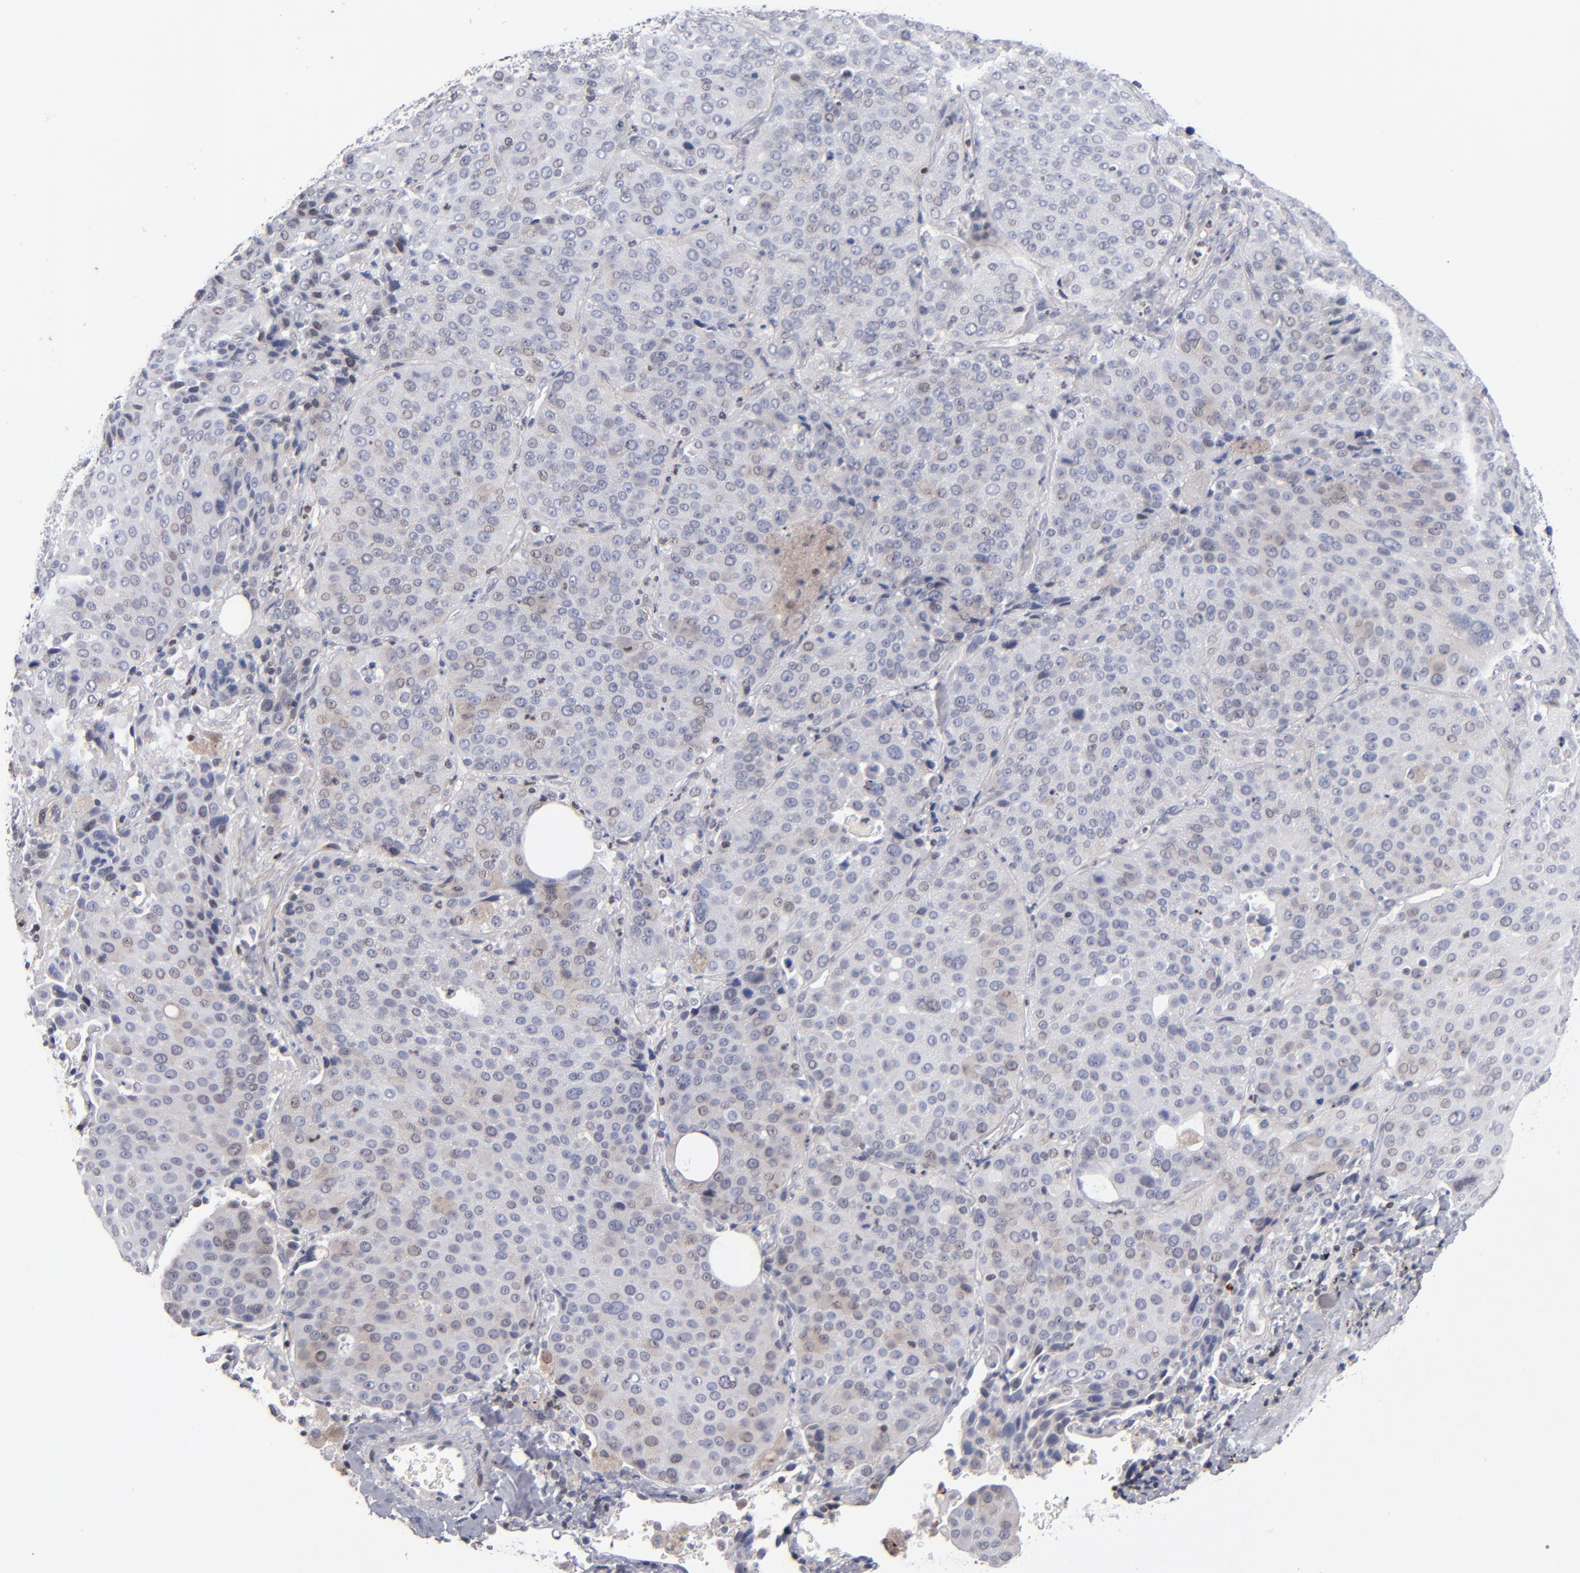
{"staining": {"intensity": "weak", "quantity": "25%-75%", "location": "nuclear"}, "tissue": "lung cancer", "cell_type": "Tumor cells", "image_type": "cancer", "snomed": [{"axis": "morphology", "description": "Squamous cell carcinoma, NOS"}, {"axis": "topography", "description": "Lung"}], "caption": "This image displays immunohistochemistry staining of human lung cancer, with low weak nuclear expression in about 25%-75% of tumor cells.", "gene": "ODF2", "patient": {"sex": "male", "age": 54}}